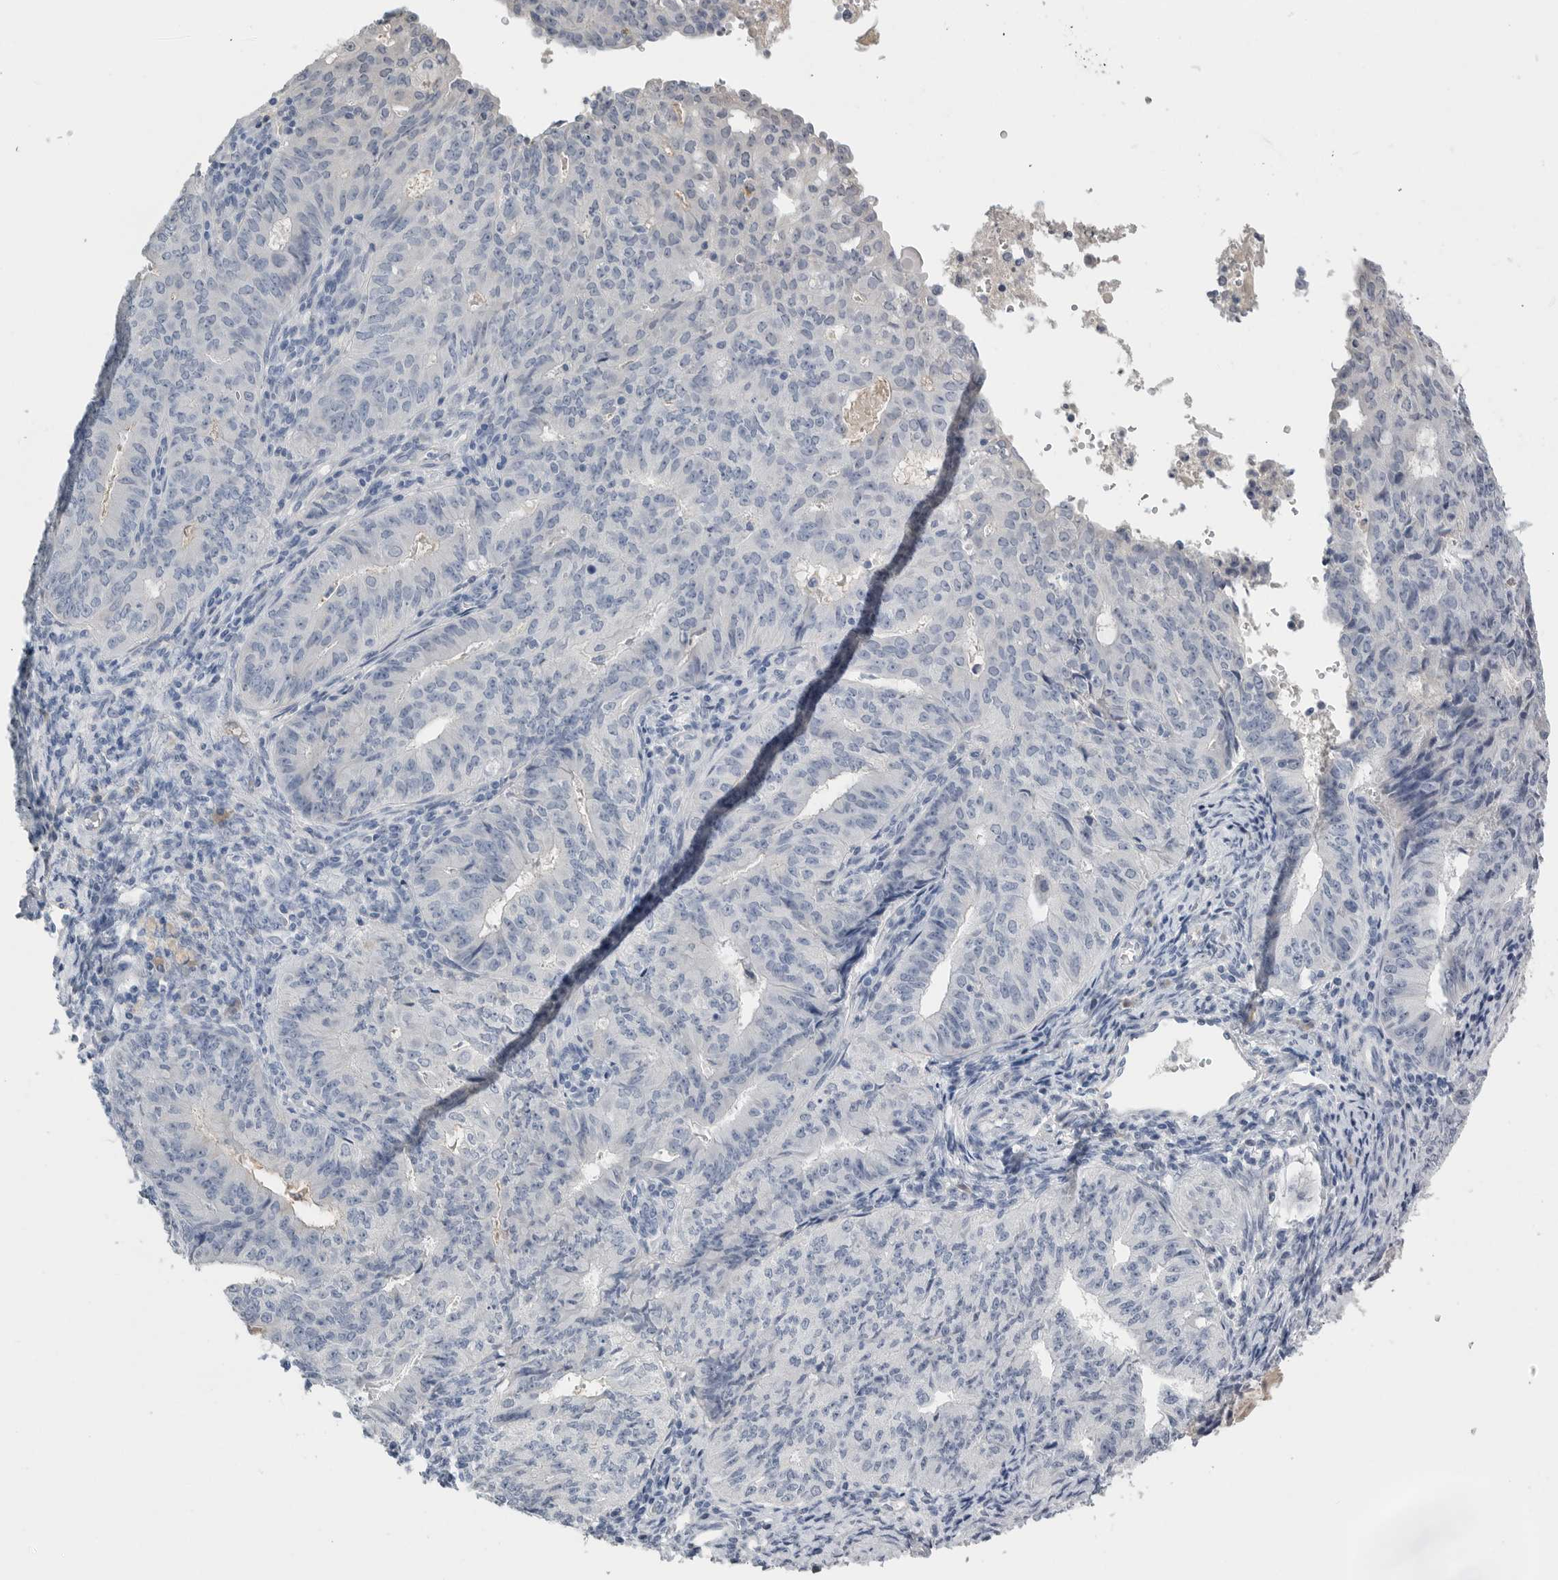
{"staining": {"intensity": "negative", "quantity": "none", "location": "none"}, "tissue": "endometrial cancer", "cell_type": "Tumor cells", "image_type": "cancer", "snomed": [{"axis": "morphology", "description": "Adenocarcinoma, NOS"}, {"axis": "topography", "description": "Endometrium"}], "caption": "A histopathology image of human endometrial cancer (adenocarcinoma) is negative for staining in tumor cells. (DAB (3,3'-diaminobenzidine) immunohistochemistry (IHC) visualized using brightfield microscopy, high magnification).", "gene": "FABP6", "patient": {"sex": "female", "age": 32}}